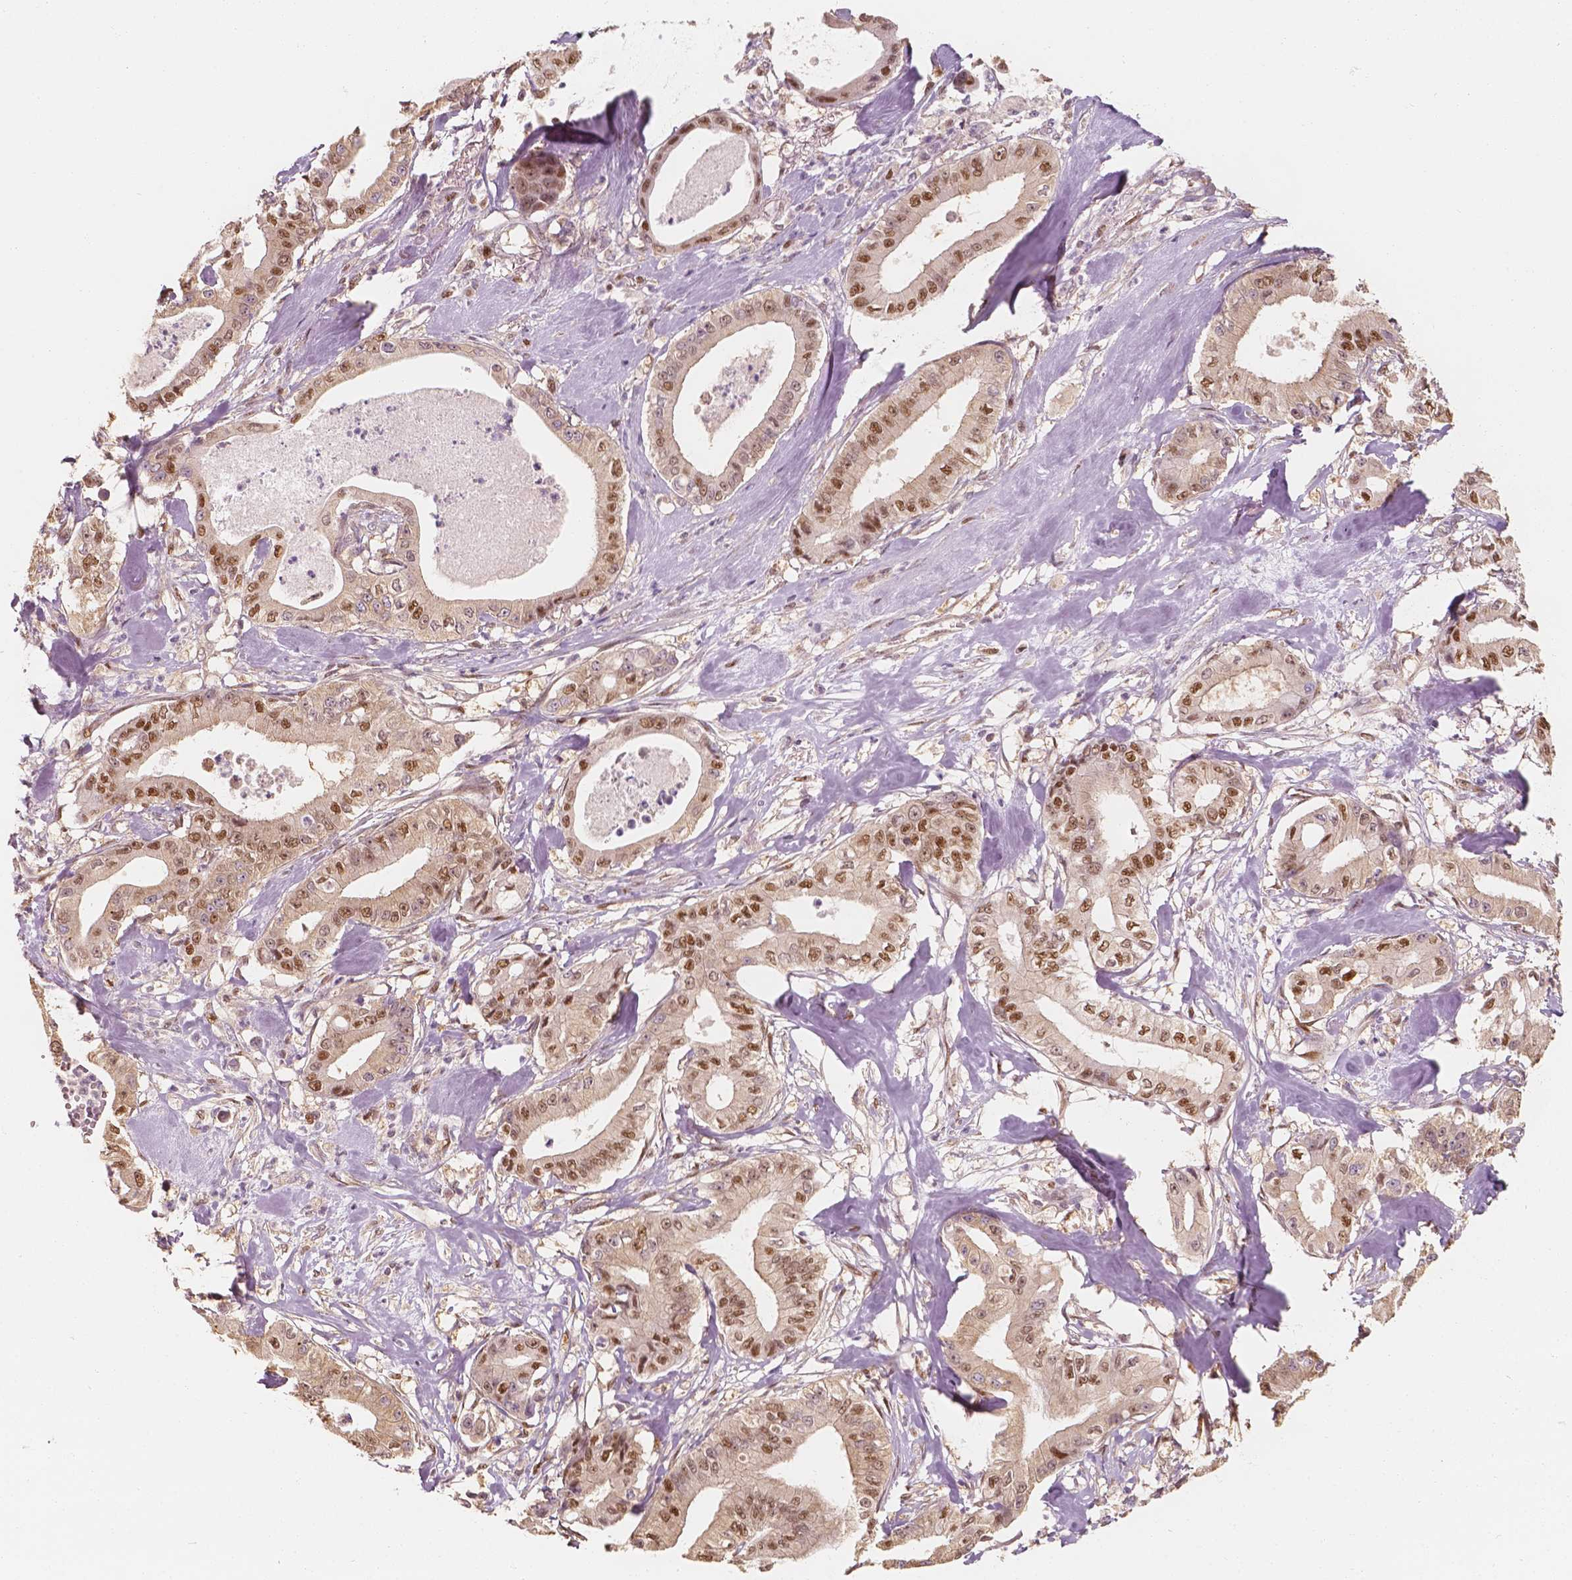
{"staining": {"intensity": "moderate", "quantity": ">75%", "location": "nuclear"}, "tissue": "pancreatic cancer", "cell_type": "Tumor cells", "image_type": "cancer", "snomed": [{"axis": "morphology", "description": "Adenocarcinoma, NOS"}, {"axis": "topography", "description": "Pancreas"}], "caption": "Moderate nuclear protein staining is appreciated in about >75% of tumor cells in pancreatic cancer.", "gene": "TBC1D17", "patient": {"sex": "male", "age": 71}}